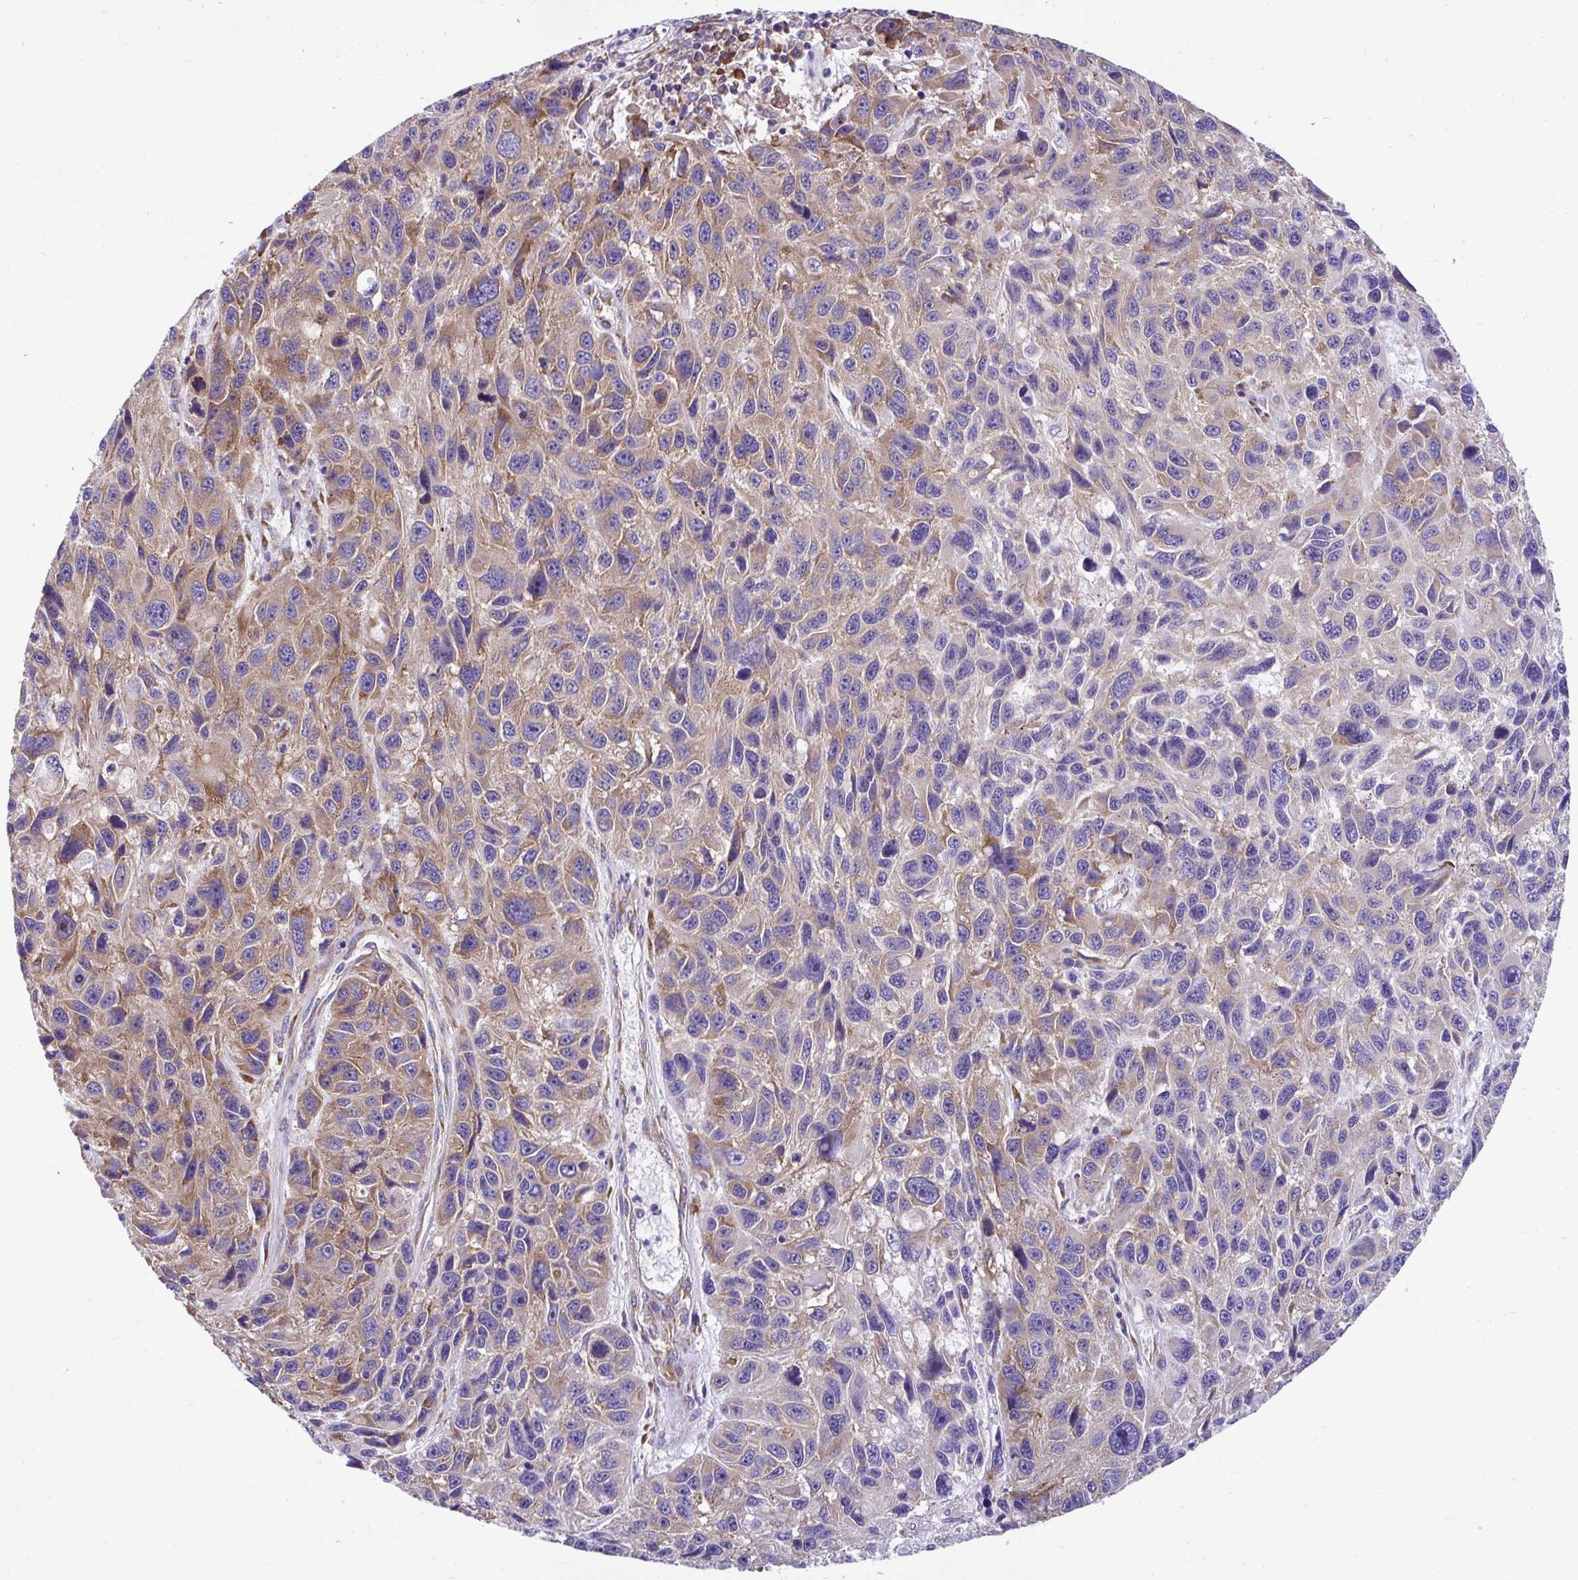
{"staining": {"intensity": "moderate", "quantity": "25%-75%", "location": "cytoplasmic/membranous"}, "tissue": "melanoma", "cell_type": "Tumor cells", "image_type": "cancer", "snomed": [{"axis": "morphology", "description": "Malignant melanoma, NOS"}, {"axis": "topography", "description": "Skin"}], "caption": "There is medium levels of moderate cytoplasmic/membranous staining in tumor cells of melanoma, as demonstrated by immunohistochemical staining (brown color).", "gene": "RPL7", "patient": {"sex": "male", "age": 53}}